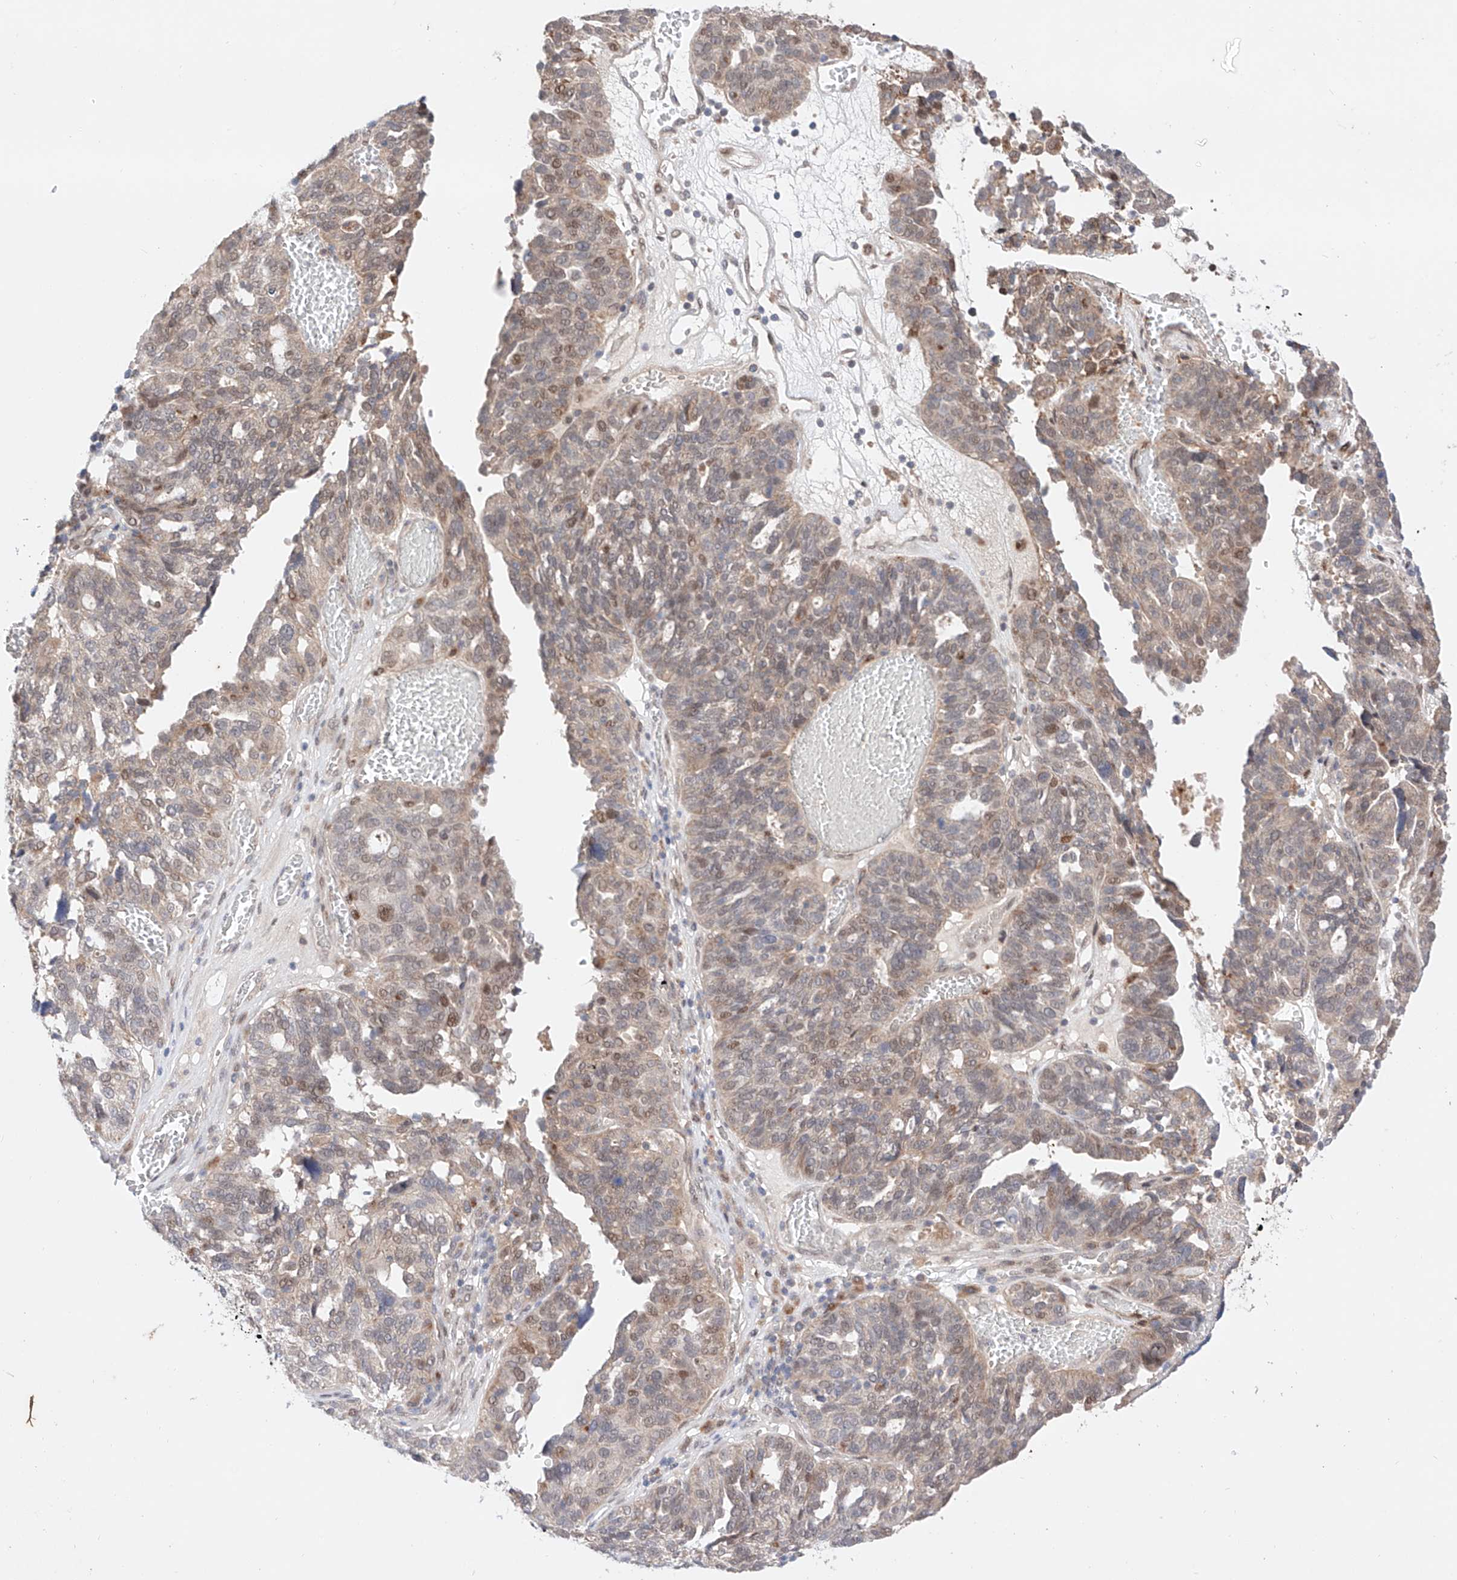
{"staining": {"intensity": "weak", "quantity": "<25%", "location": "nuclear"}, "tissue": "ovarian cancer", "cell_type": "Tumor cells", "image_type": "cancer", "snomed": [{"axis": "morphology", "description": "Cystadenocarcinoma, serous, NOS"}, {"axis": "topography", "description": "Ovary"}], "caption": "The IHC image has no significant expression in tumor cells of serous cystadenocarcinoma (ovarian) tissue.", "gene": "GCNT1", "patient": {"sex": "female", "age": 59}}